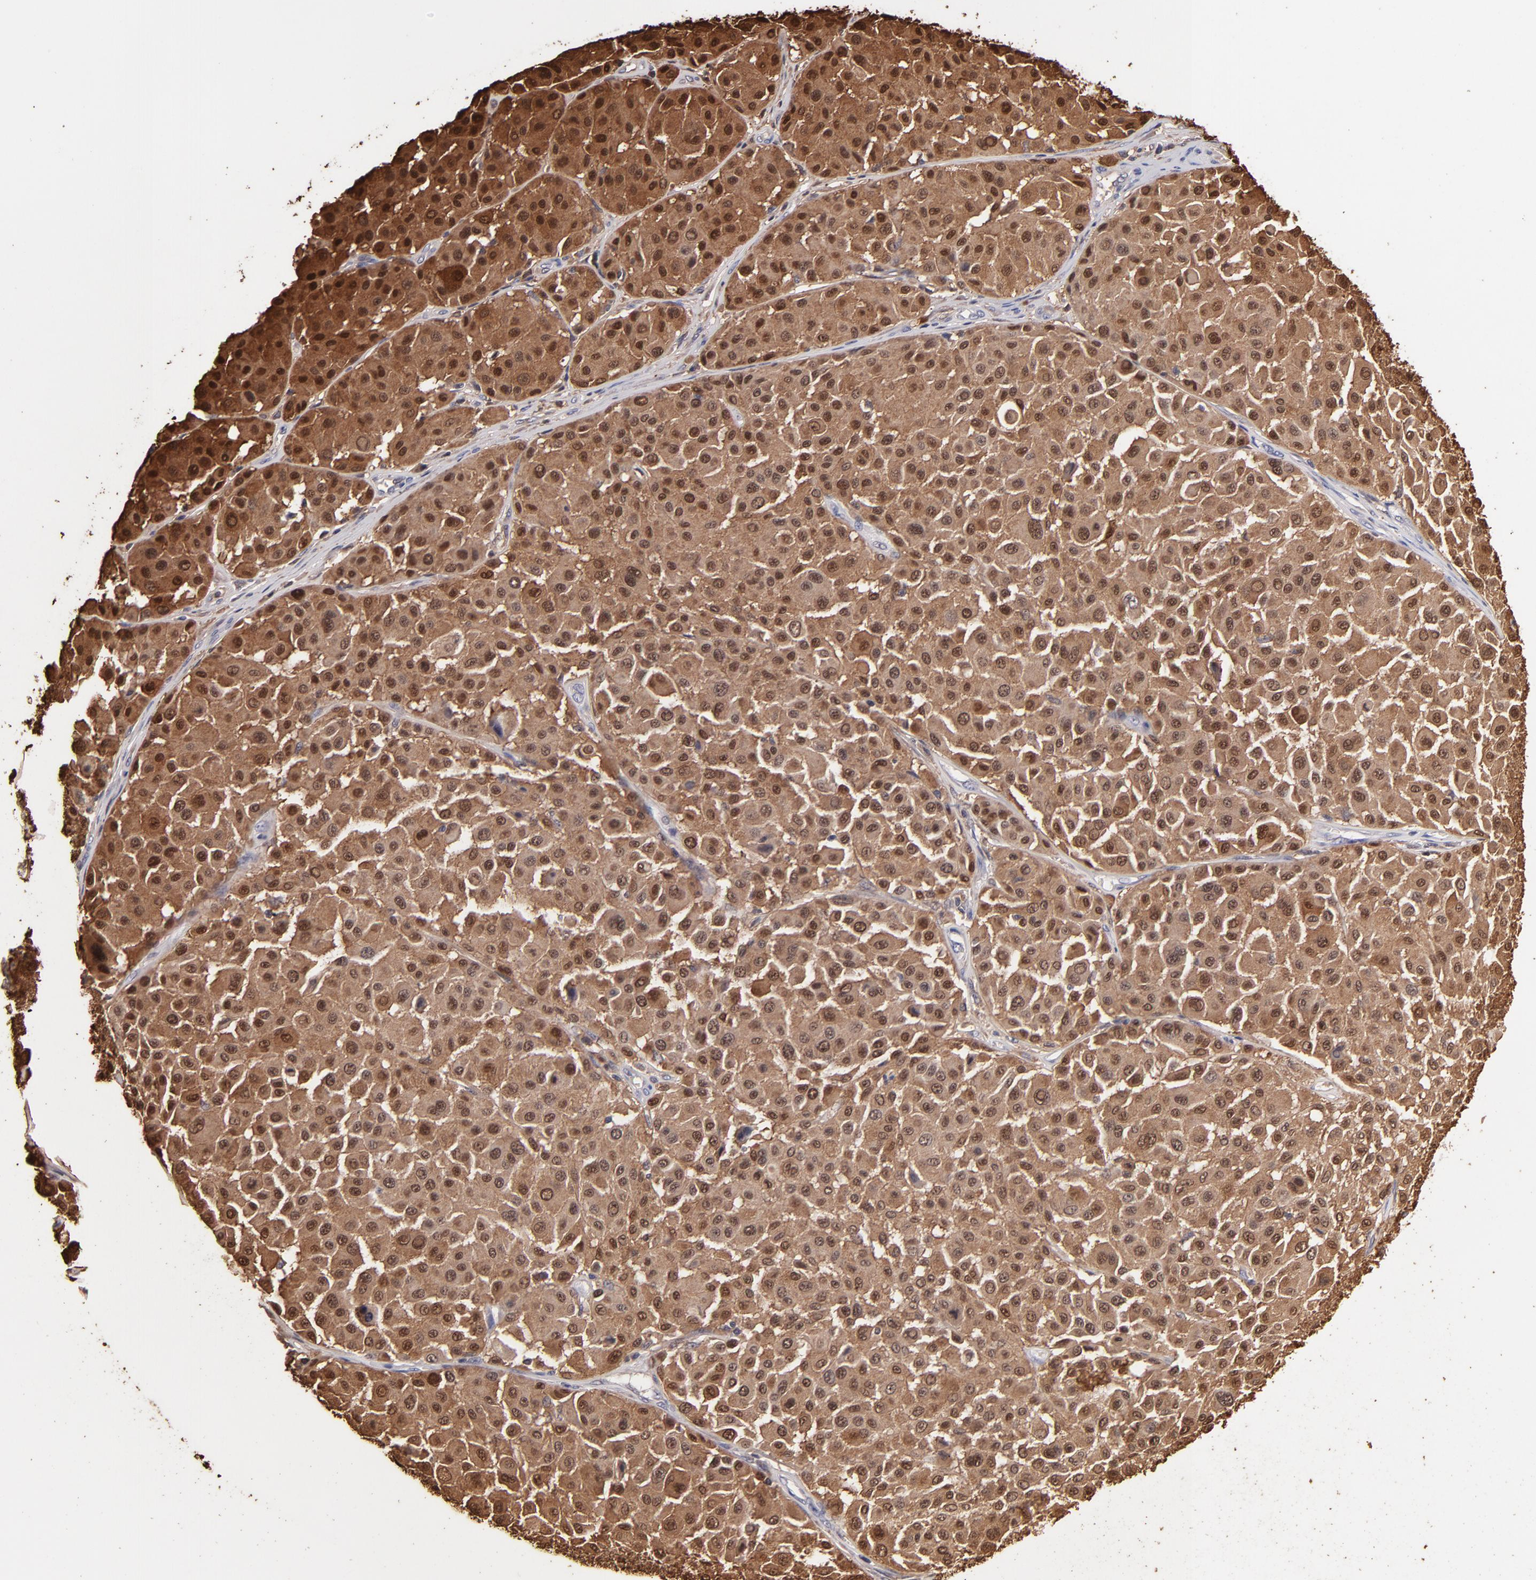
{"staining": {"intensity": "strong", "quantity": ">75%", "location": "cytoplasmic/membranous,nuclear"}, "tissue": "melanoma", "cell_type": "Tumor cells", "image_type": "cancer", "snomed": [{"axis": "morphology", "description": "Malignant melanoma, Metastatic site"}, {"axis": "topography", "description": "Soft tissue"}], "caption": "An immunohistochemistry photomicrograph of tumor tissue is shown. Protein staining in brown highlights strong cytoplasmic/membranous and nuclear positivity in malignant melanoma (metastatic site) within tumor cells.", "gene": "S100A1", "patient": {"sex": "male", "age": 41}}